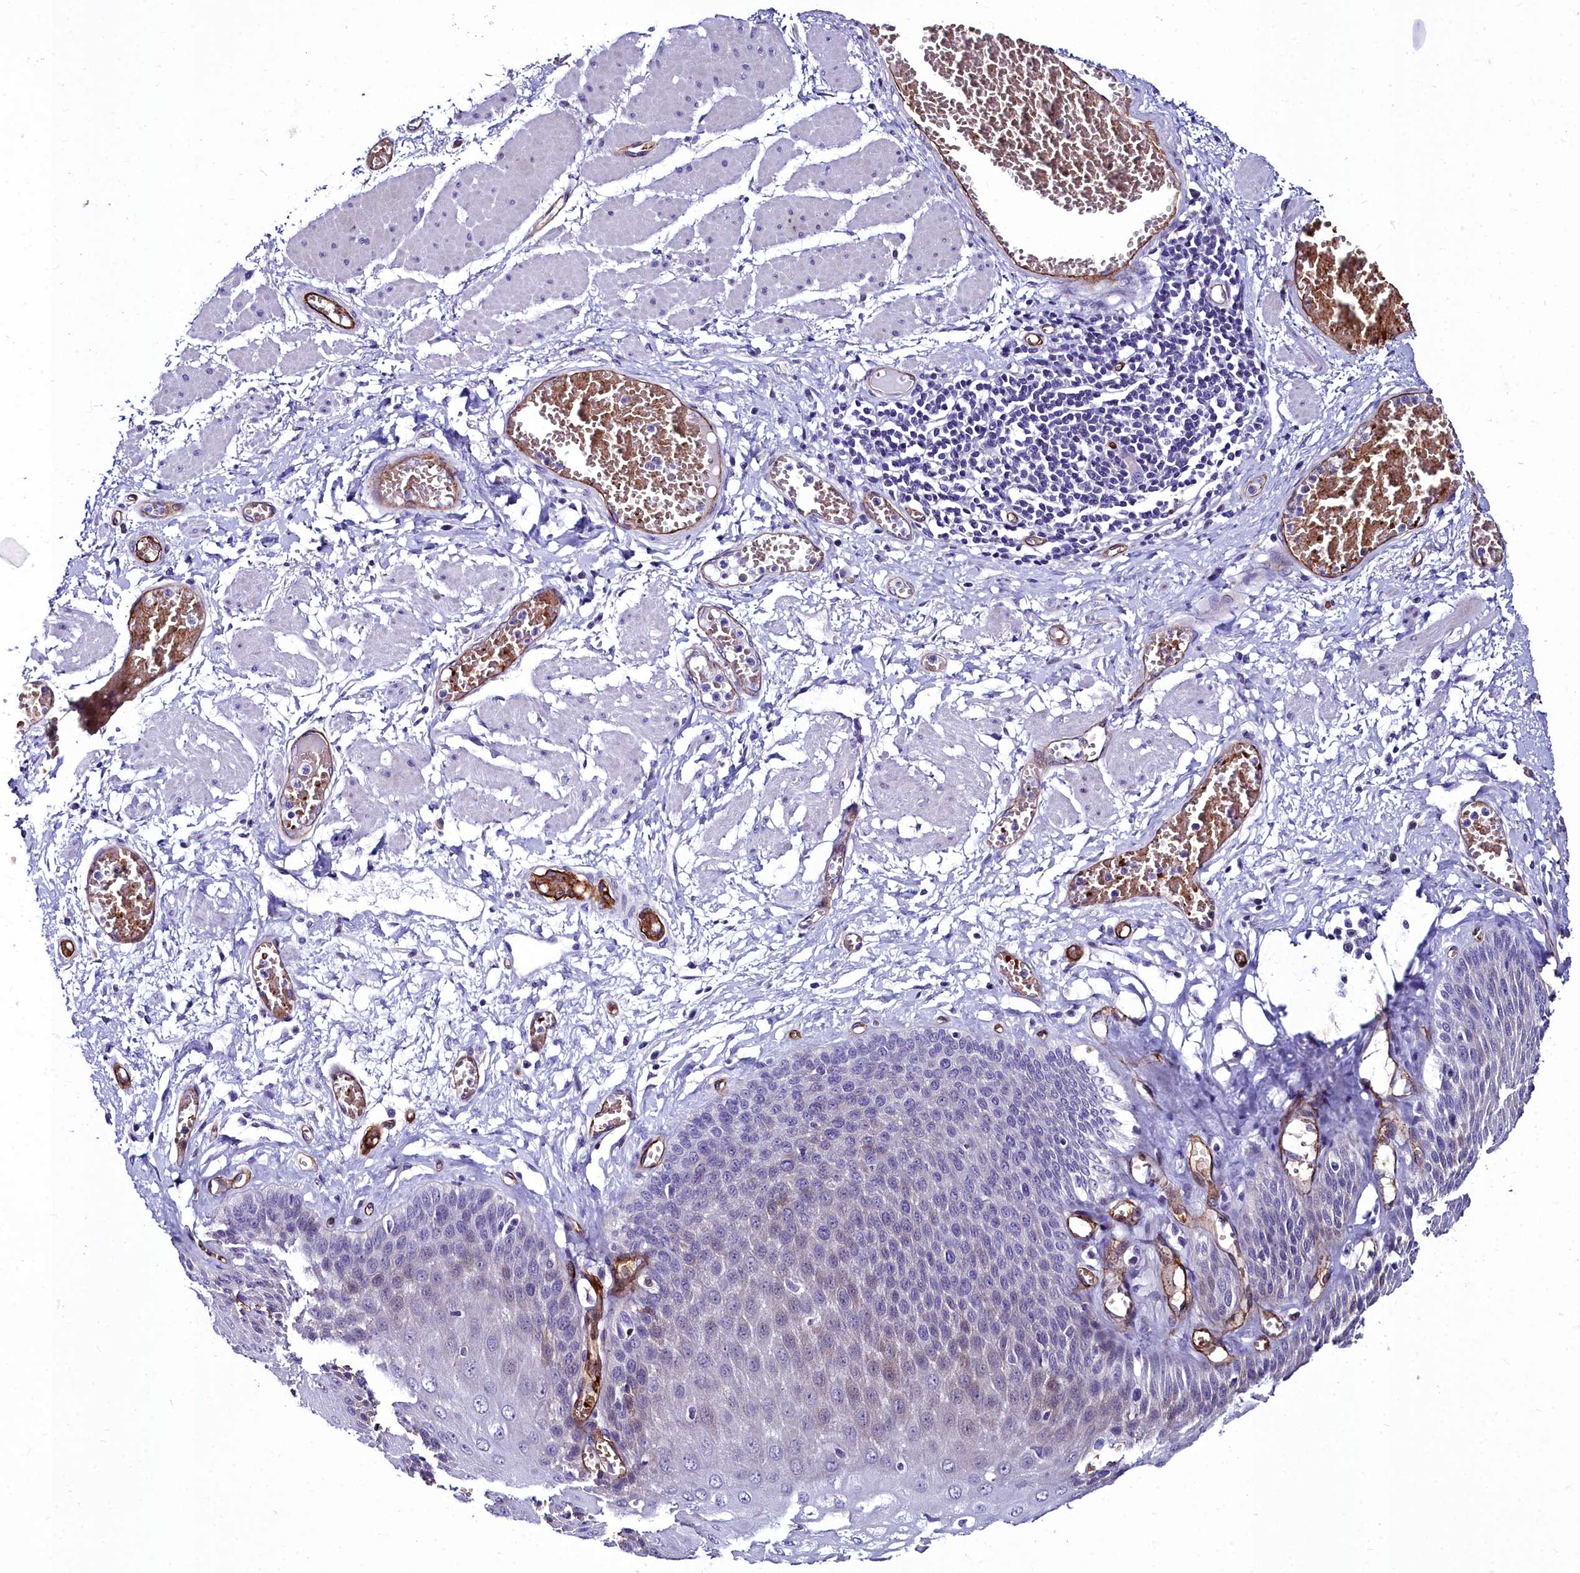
{"staining": {"intensity": "moderate", "quantity": "<25%", "location": "cytoplasmic/membranous"}, "tissue": "esophagus", "cell_type": "Squamous epithelial cells", "image_type": "normal", "snomed": [{"axis": "morphology", "description": "Normal tissue, NOS"}, {"axis": "topography", "description": "Esophagus"}], "caption": "A micrograph of esophagus stained for a protein shows moderate cytoplasmic/membranous brown staining in squamous epithelial cells. The staining is performed using DAB (3,3'-diaminobenzidine) brown chromogen to label protein expression. The nuclei are counter-stained blue using hematoxylin.", "gene": "CYP4F11", "patient": {"sex": "male", "age": 60}}